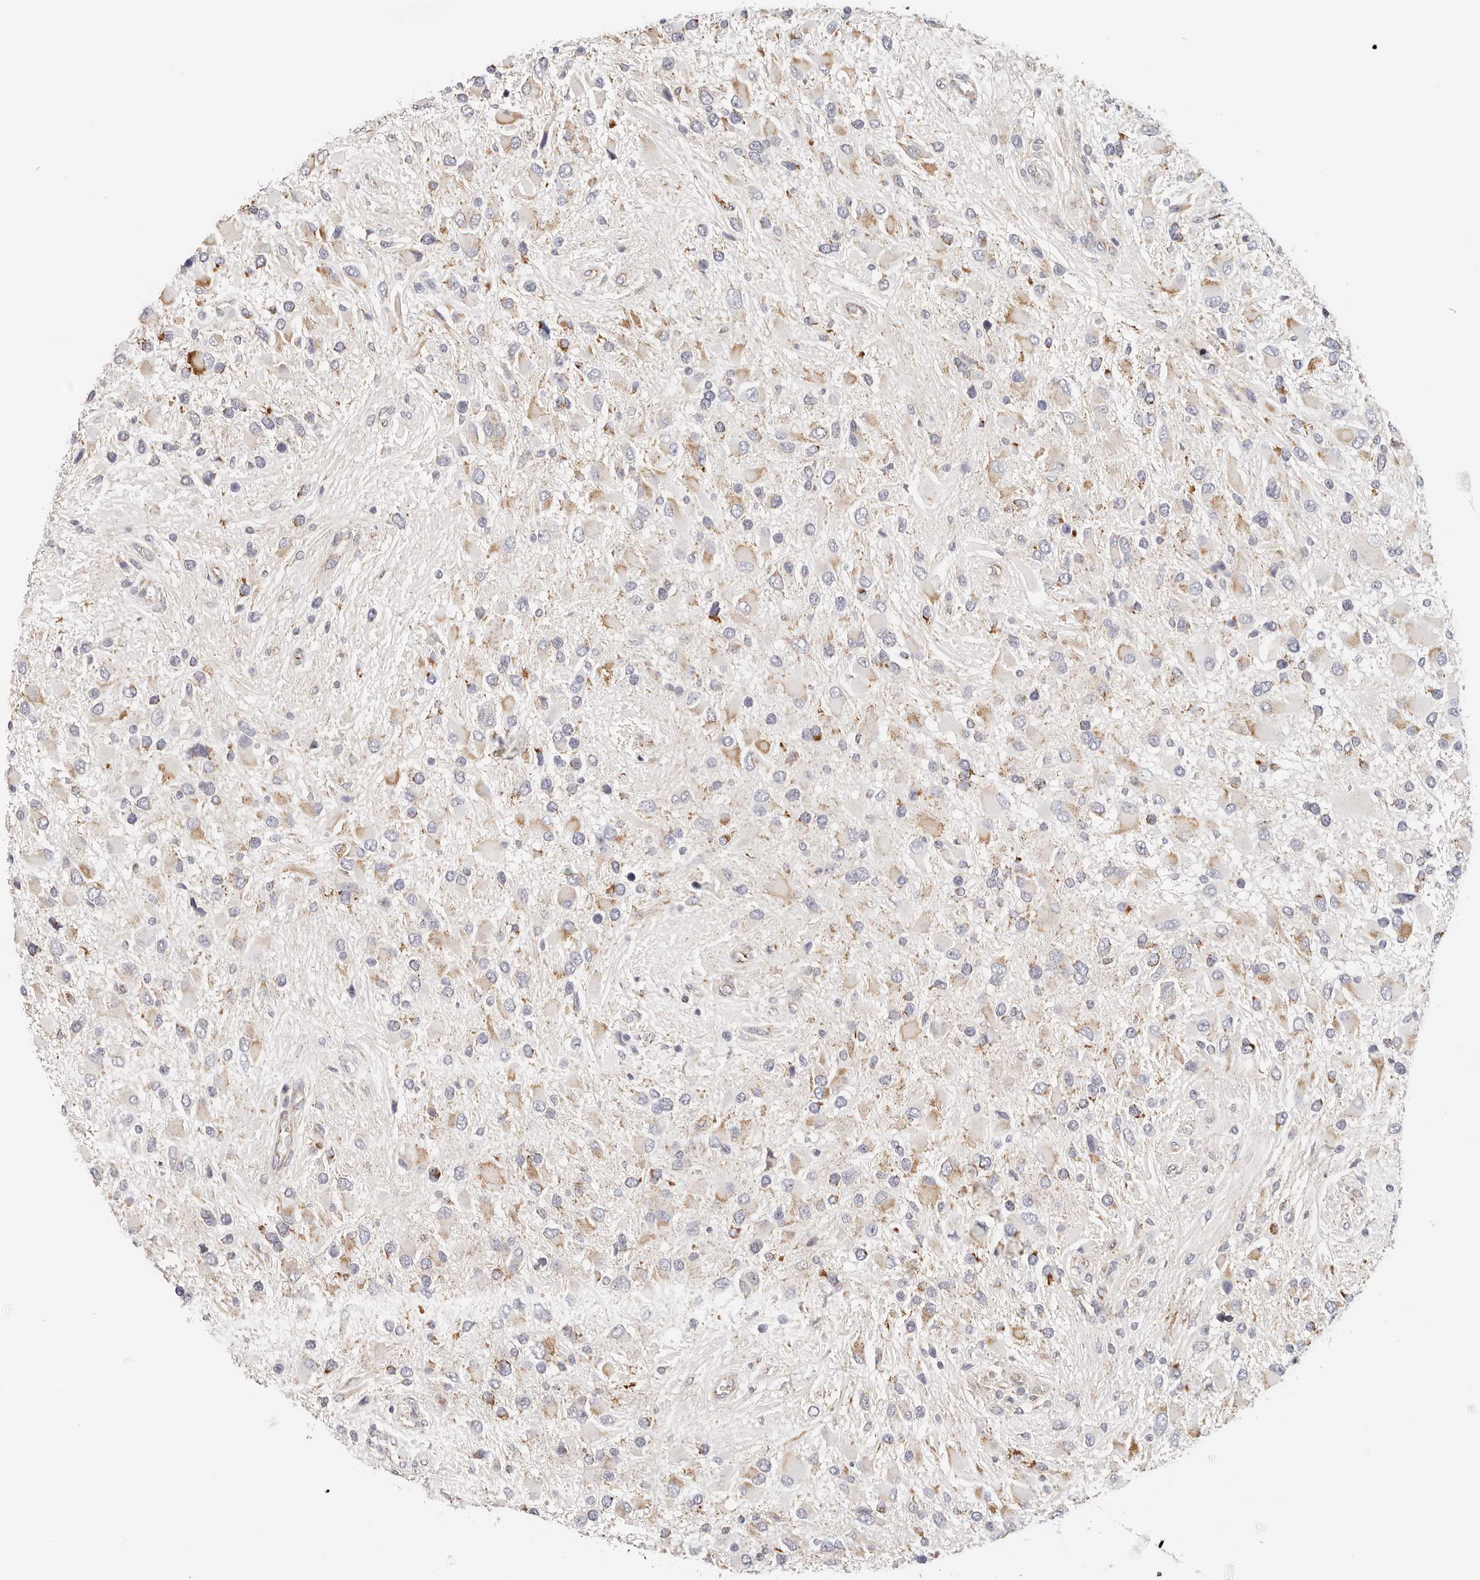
{"staining": {"intensity": "moderate", "quantity": "25%-75%", "location": "cytoplasmic/membranous"}, "tissue": "glioma", "cell_type": "Tumor cells", "image_type": "cancer", "snomed": [{"axis": "morphology", "description": "Glioma, malignant, High grade"}, {"axis": "topography", "description": "Brain"}], "caption": "Human malignant high-grade glioma stained for a protein (brown) displays moderate cytoplasmic/membranous positive expression in approximately 25%-75% of tumor cells.", "gene": "AFDN", "patient": {"sex": "male", "age": 53}}